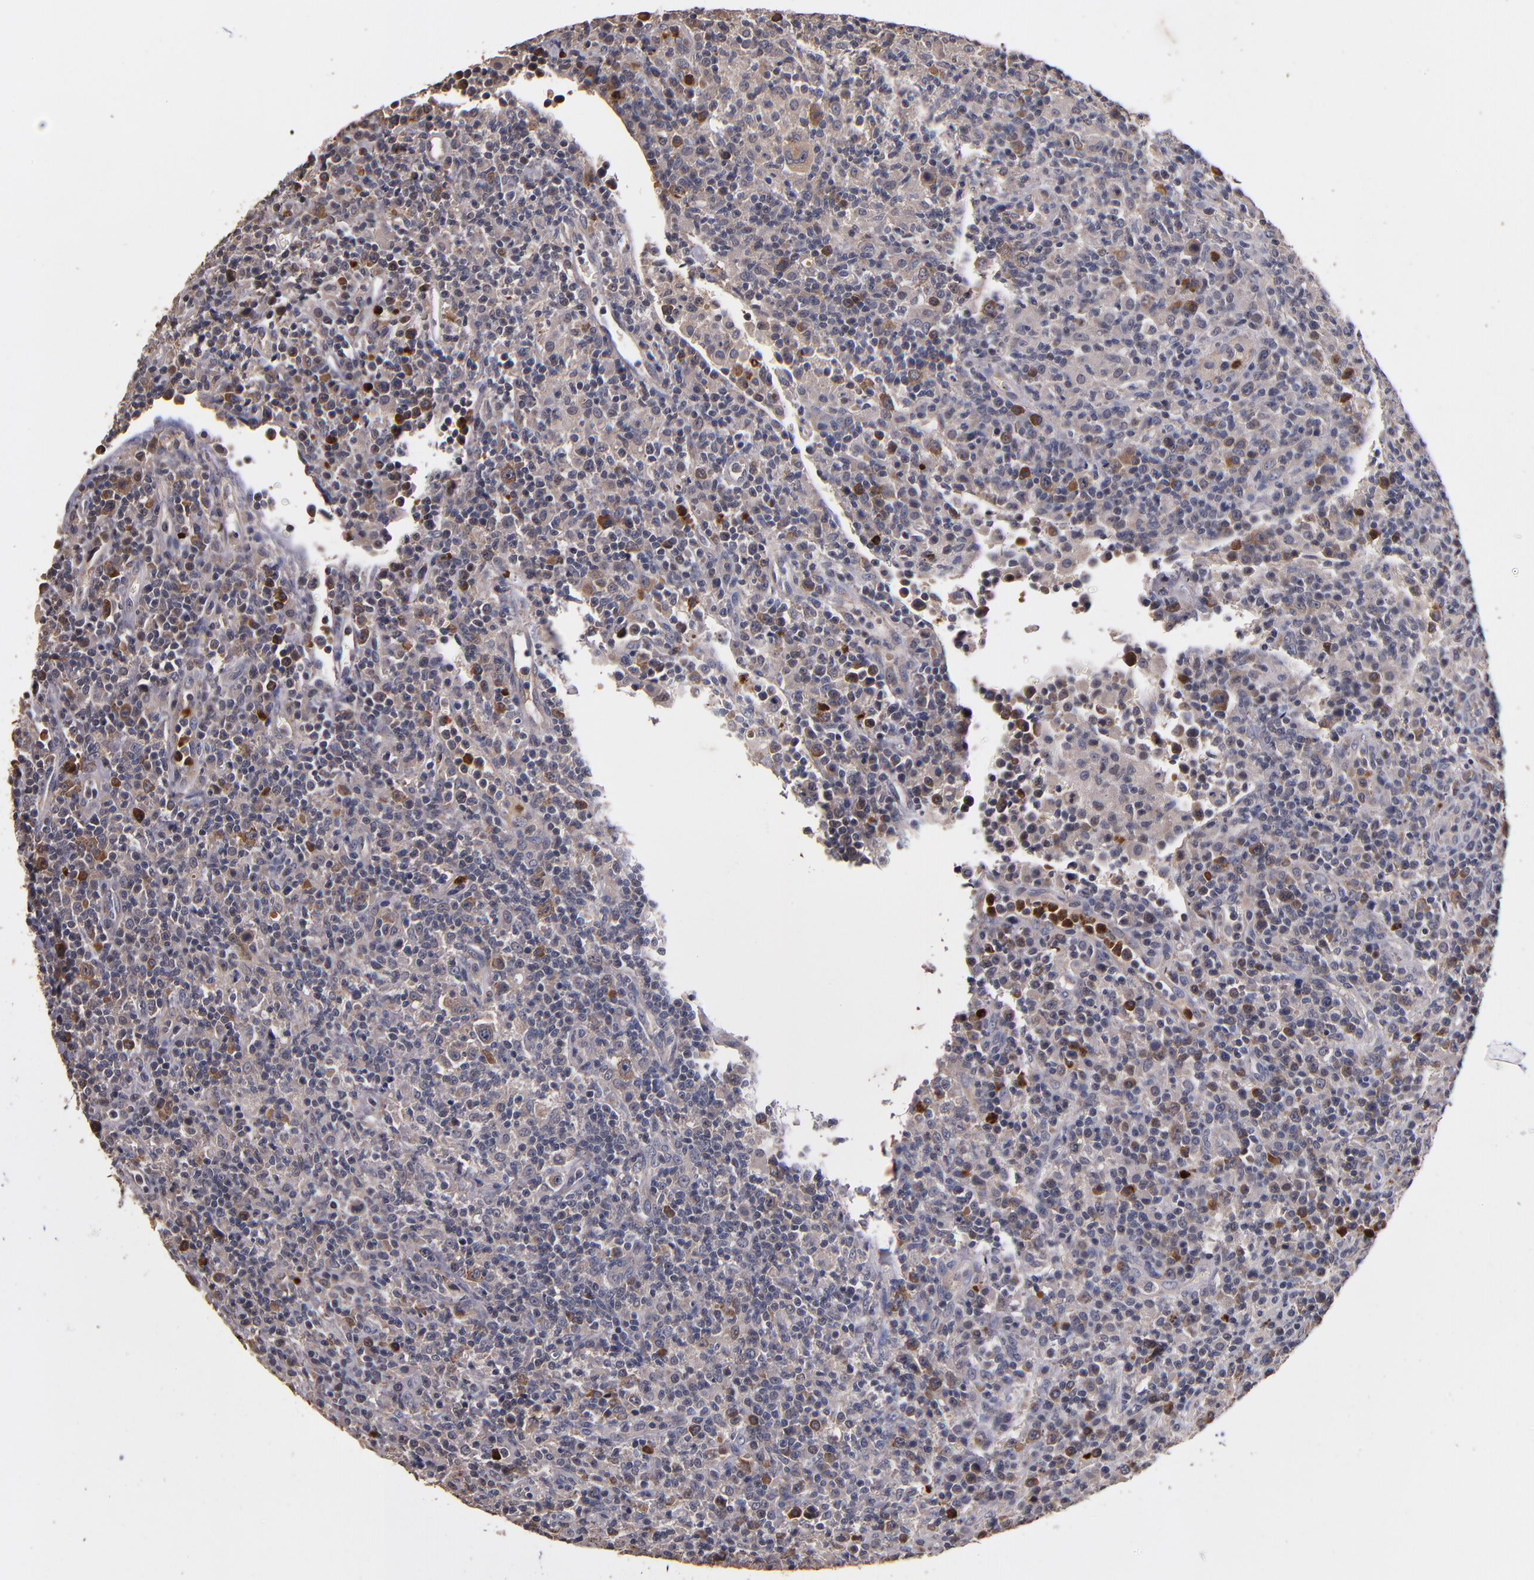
{"staining": {"intensity": "negative", "quantity": "none", "location": "none"}, "tissue": "lymphoma", "cell_type": "Tumor cells", "image_type": "cancer", "snomed": [{"axis": "morphology", "description": "Hodgkin's disease, NOS"}, {"axis": "topography", "description": "Lymph node"}], "caption": "Immunohistochemical staining of human lymphoma demonstrates no significant staining in tumor cells.", "gene": "TTLL12", "patient": {"sex": "male", "age": 65}}